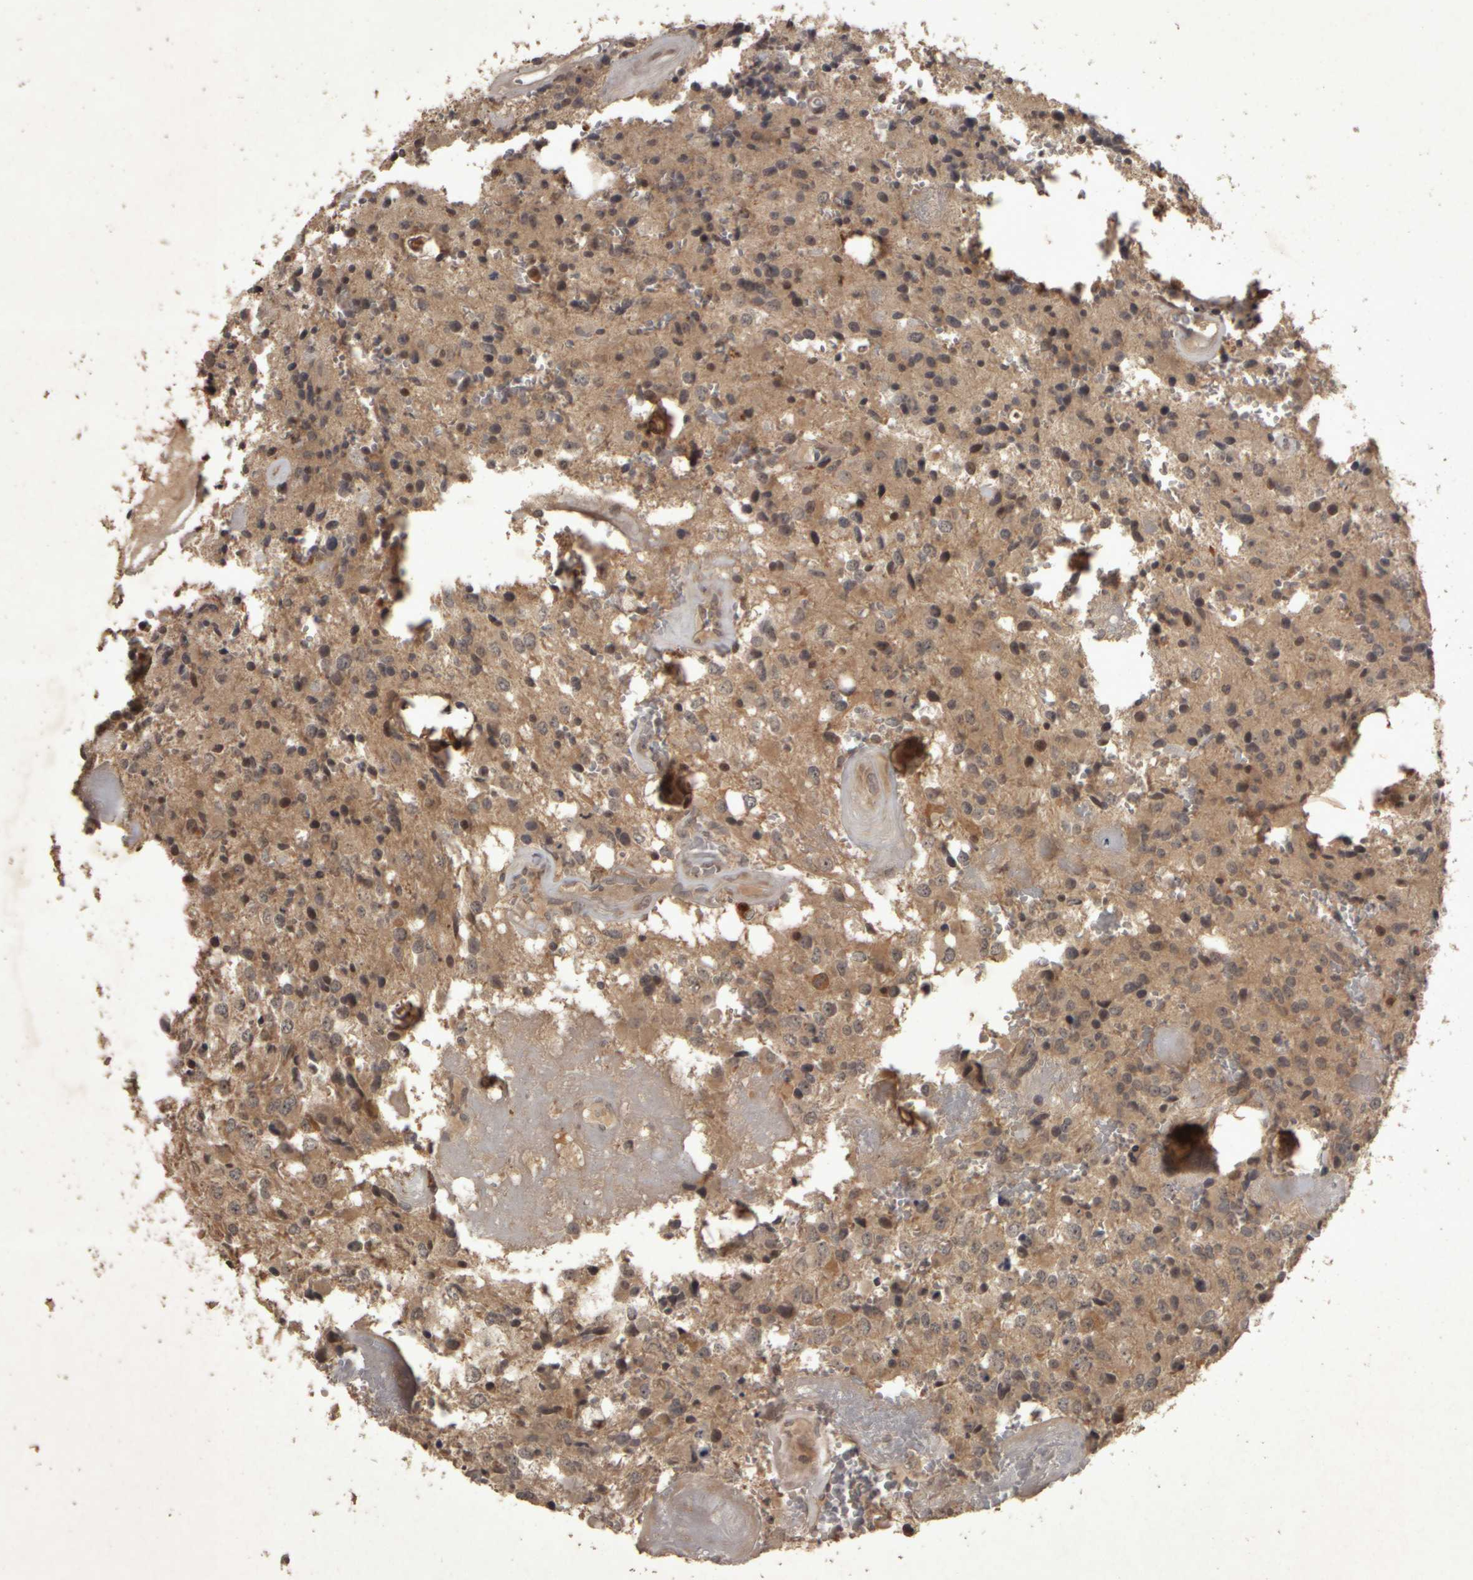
{"staining": {"intensity": "moderate", "quantity": ">75%", "location": "cytoplasmic/membranous"}, "tissue": "glioma", "cell_type": "Tumor cells", "image_type": "cancer", "snomed": [{"axis": "morphology", "description": "Glioma, malignant, Low grade"}, {"axis": "topography", "description": "Brain"}], "caption": "Protein positivity by IHC displays moderate cytoplasmic/membranous positivity in about >75% of tumor cells in glioma.", "gene": "ACO1", "patient": {"sex": "male", "age": 58}}